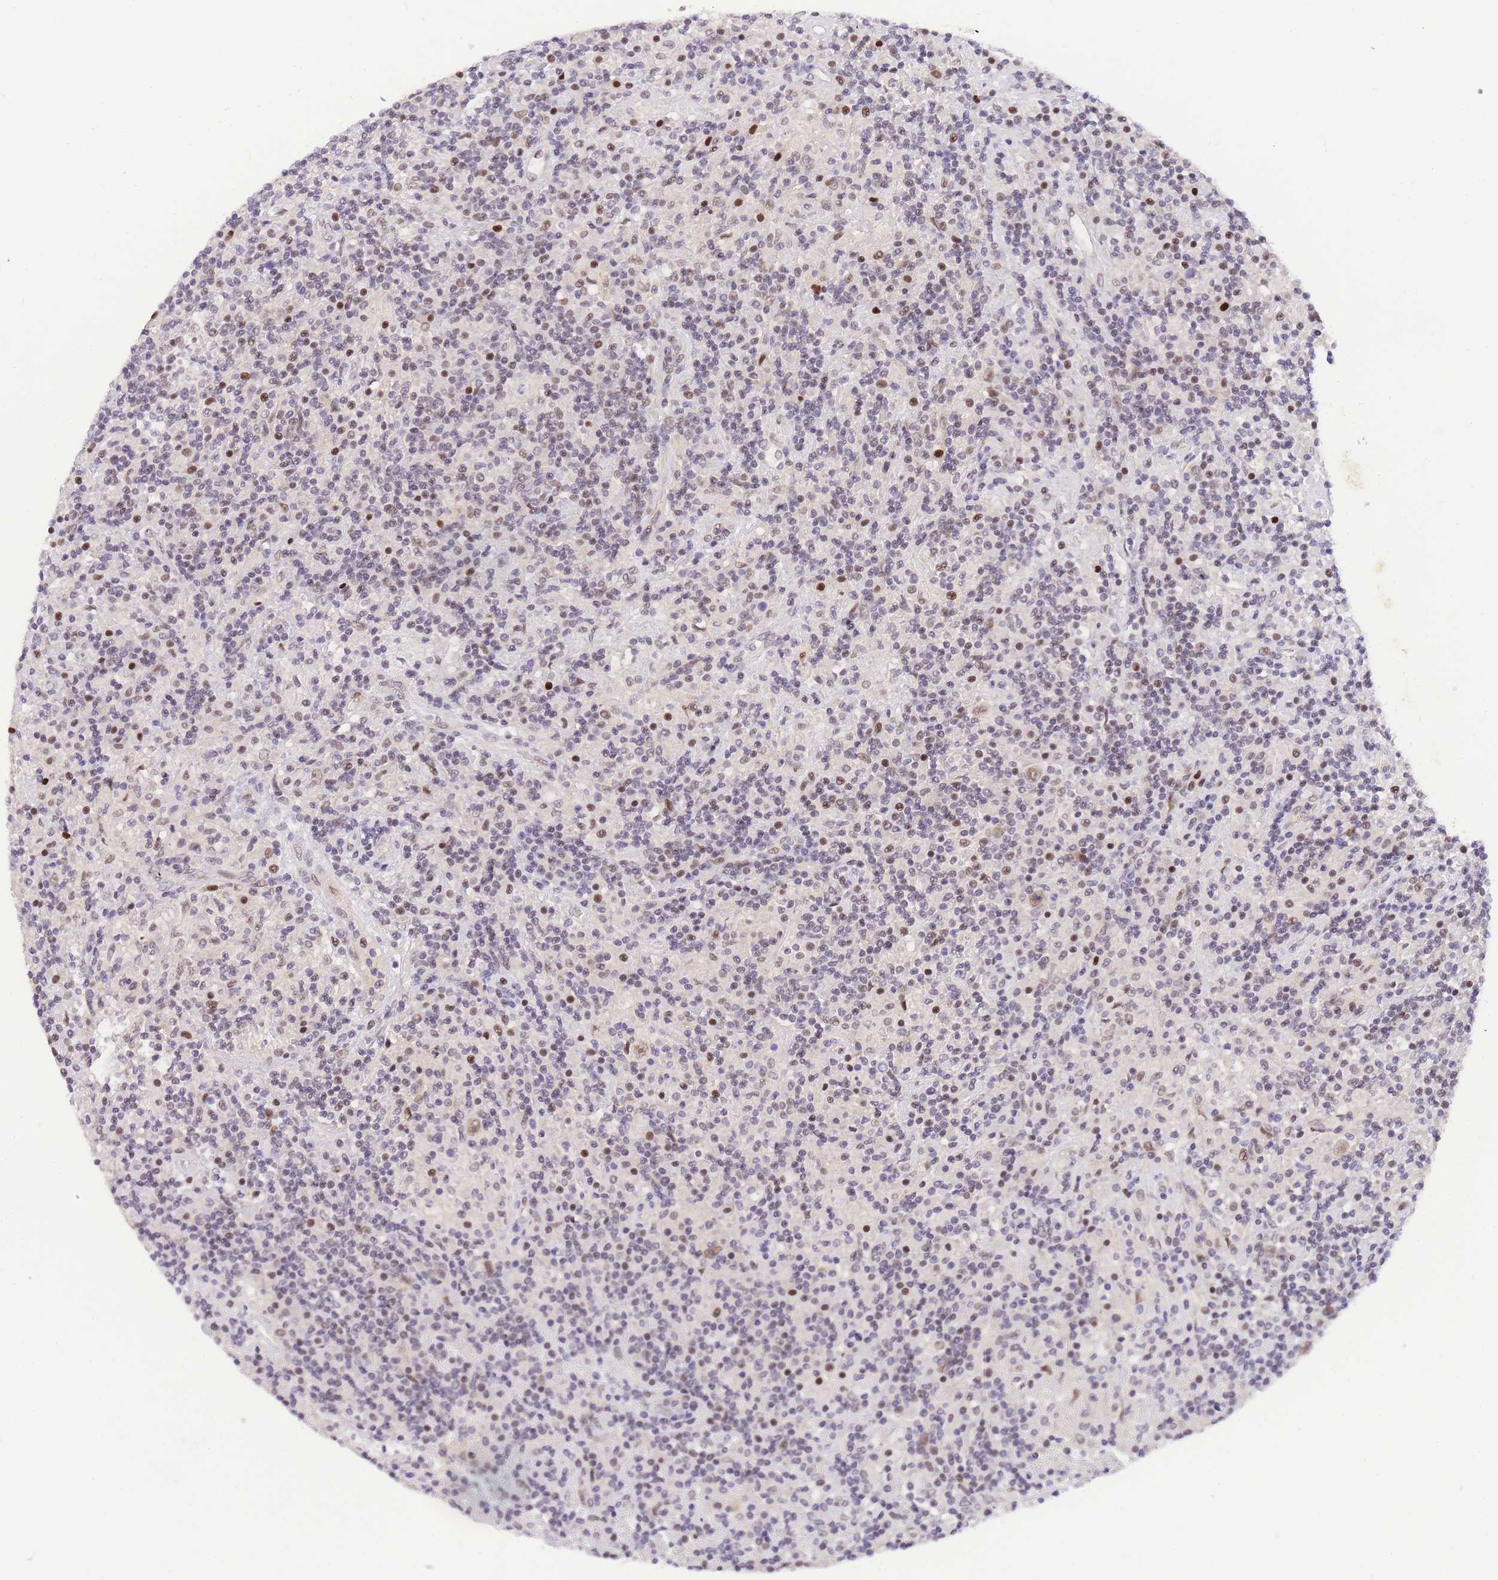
{"staining": {"intensity": "weak", "quantity": ">75%", "location": "nuclear"}, "tissue": "lymphoma", "cell_type": "Tumor cells", "image_type": "cancer", "snomed": [{"axis": "morphology", "description": "Hodgkin's disease, NOS"}, {"axis": "topography", "description": "Lymph node"}], "caption": "Human Hodgkin's disease stained with a protein marker exhibits weak staining in tumor cells.", "gene": "SLC35F2", "patient": {"sex": "male", "age": 70}}